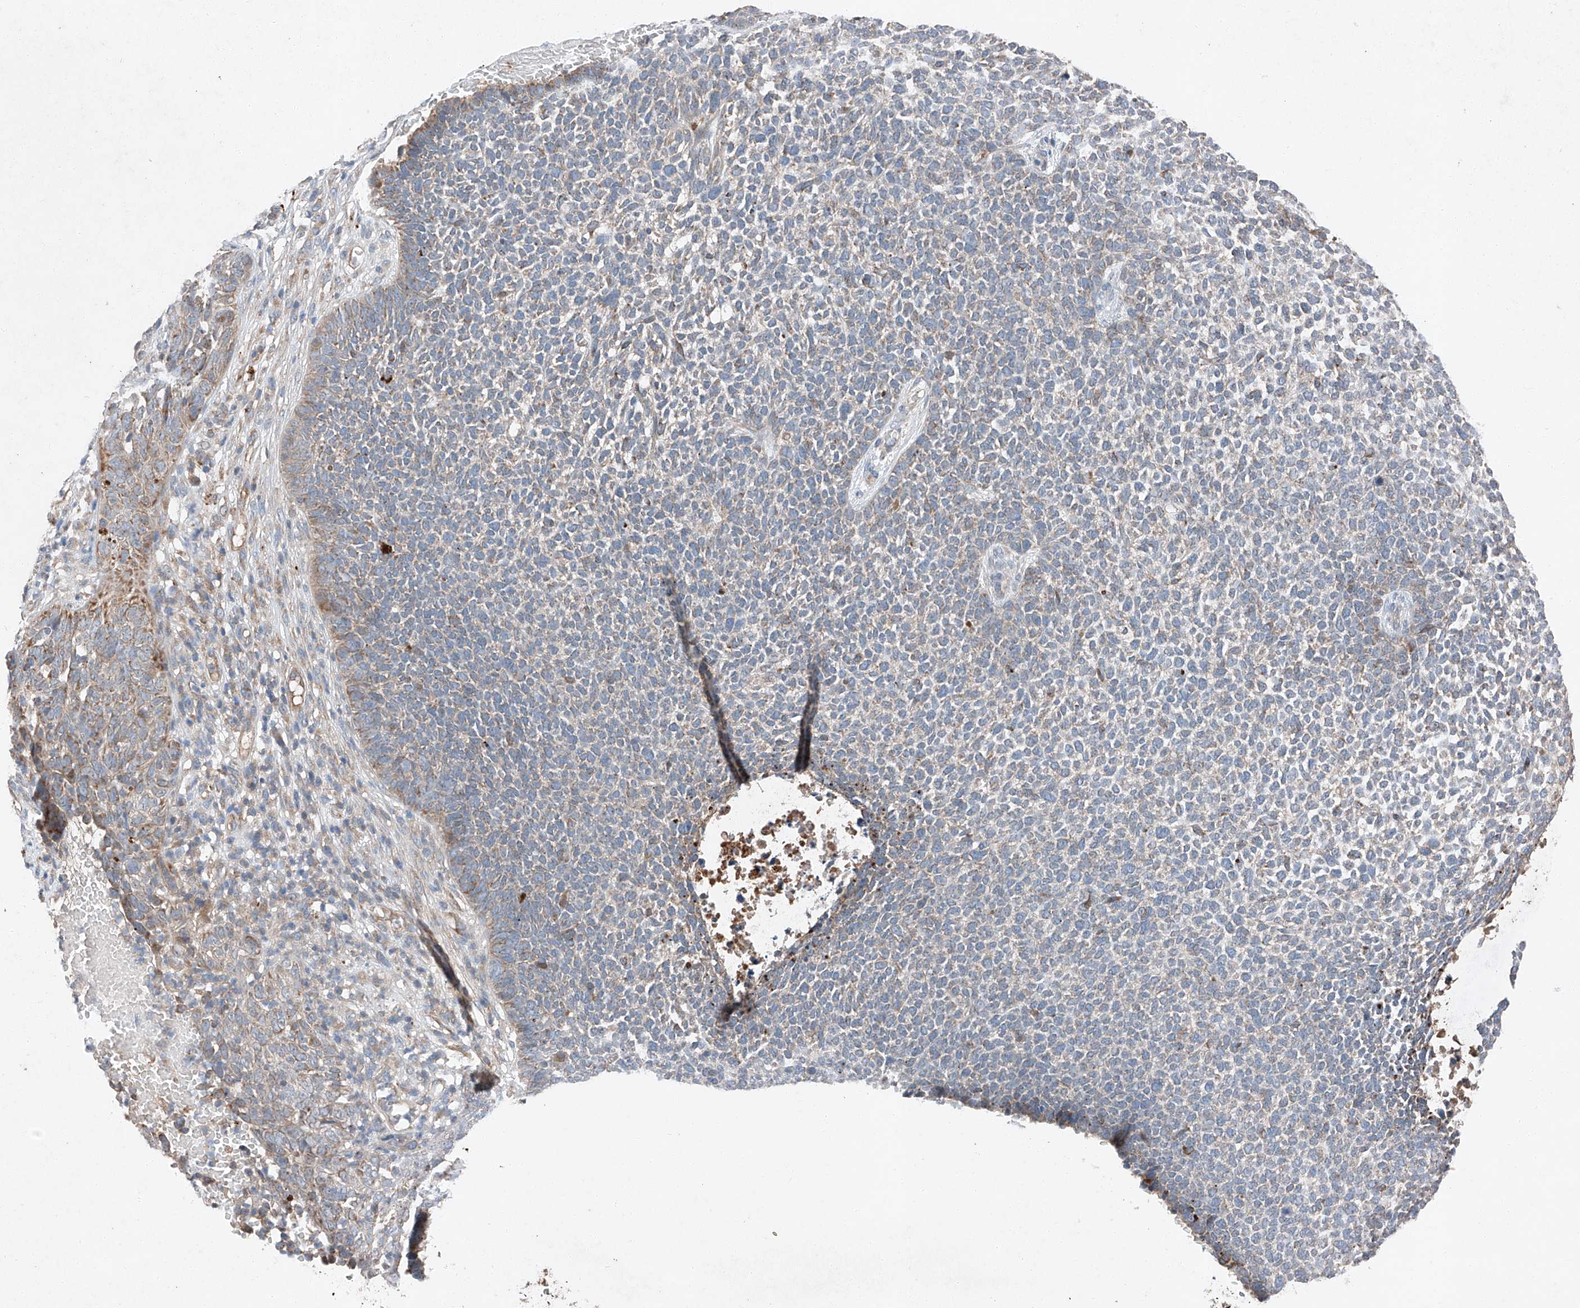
{"staining": {"intensity": "negative", "quantity": "none", "location": "none"}, "tissue": "skin cancer", "cell_type": "Tumor cells", "image_type": "cancer", "snomed": [{"axis": "morphology", "description": "Basal cell carcinoma"}, {"axis": "topography", "description": "Skin"}], "caption": "The histopathology image reveals no significant positivity in tumor cells of skin basal cell carcinoma.", "gene": "RUSC1", "patient": {"sex": "female", "age": 84}}